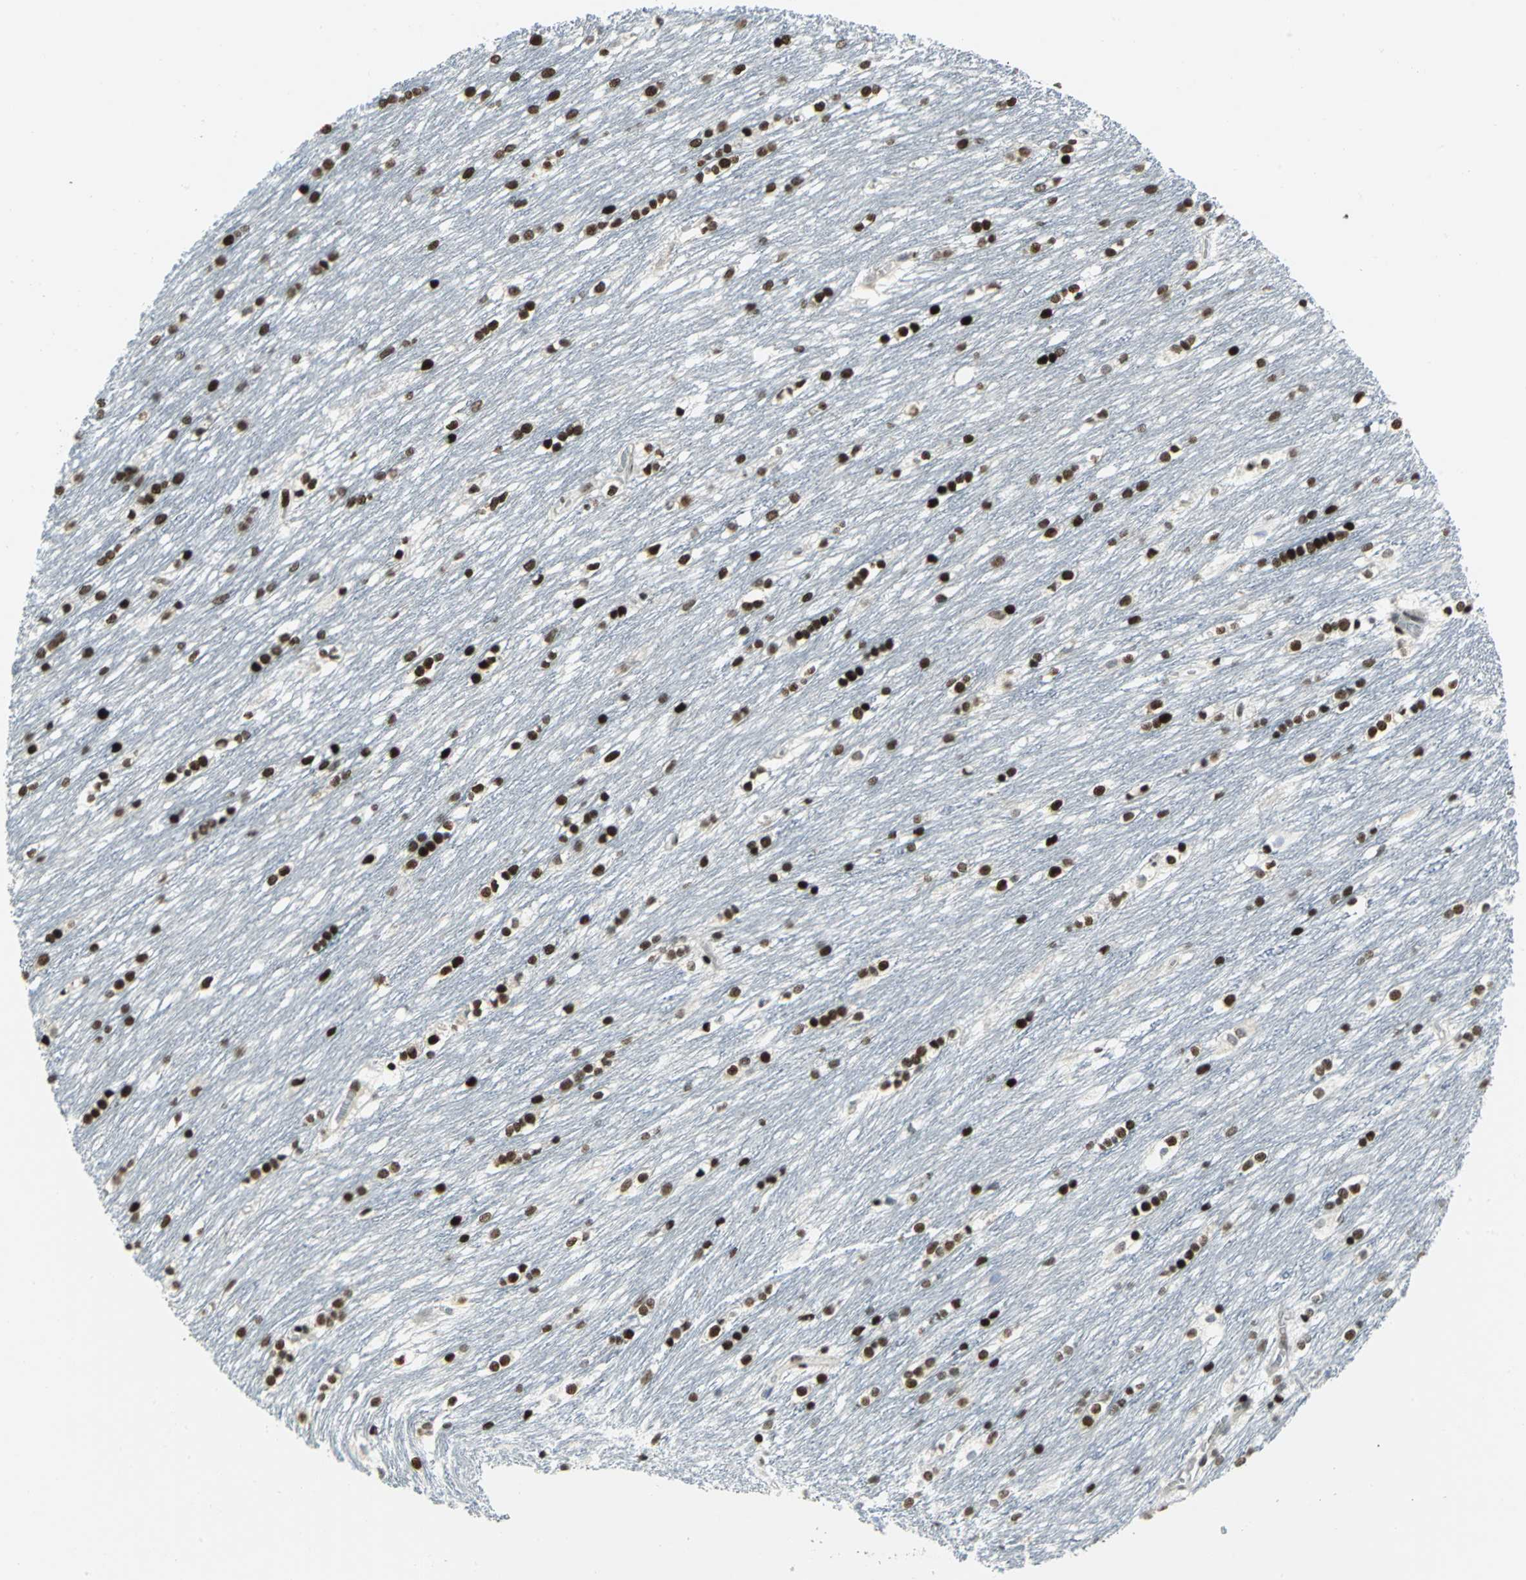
{"staining": {"intensity": "strong", "quantity": ">75%", "location": "nuclear"}, "tissue": "caudate", "cell_type": "Glial cells", "image_type": "normal", "snomed": [{"axis": "morphology", "description": "Normal tissue, NOS"}, {"axis": "topography", "description": "Lateral ventricle wall"}], "caption": "An immunohistochemistry (IHC) histopathology image of benign tissue is shown. Protein staining in brown highlights strong nuclear positivity in caudate within glial cells.", "gene": "SMARCA4", "patient": {"sex": "female", "age": 19}}